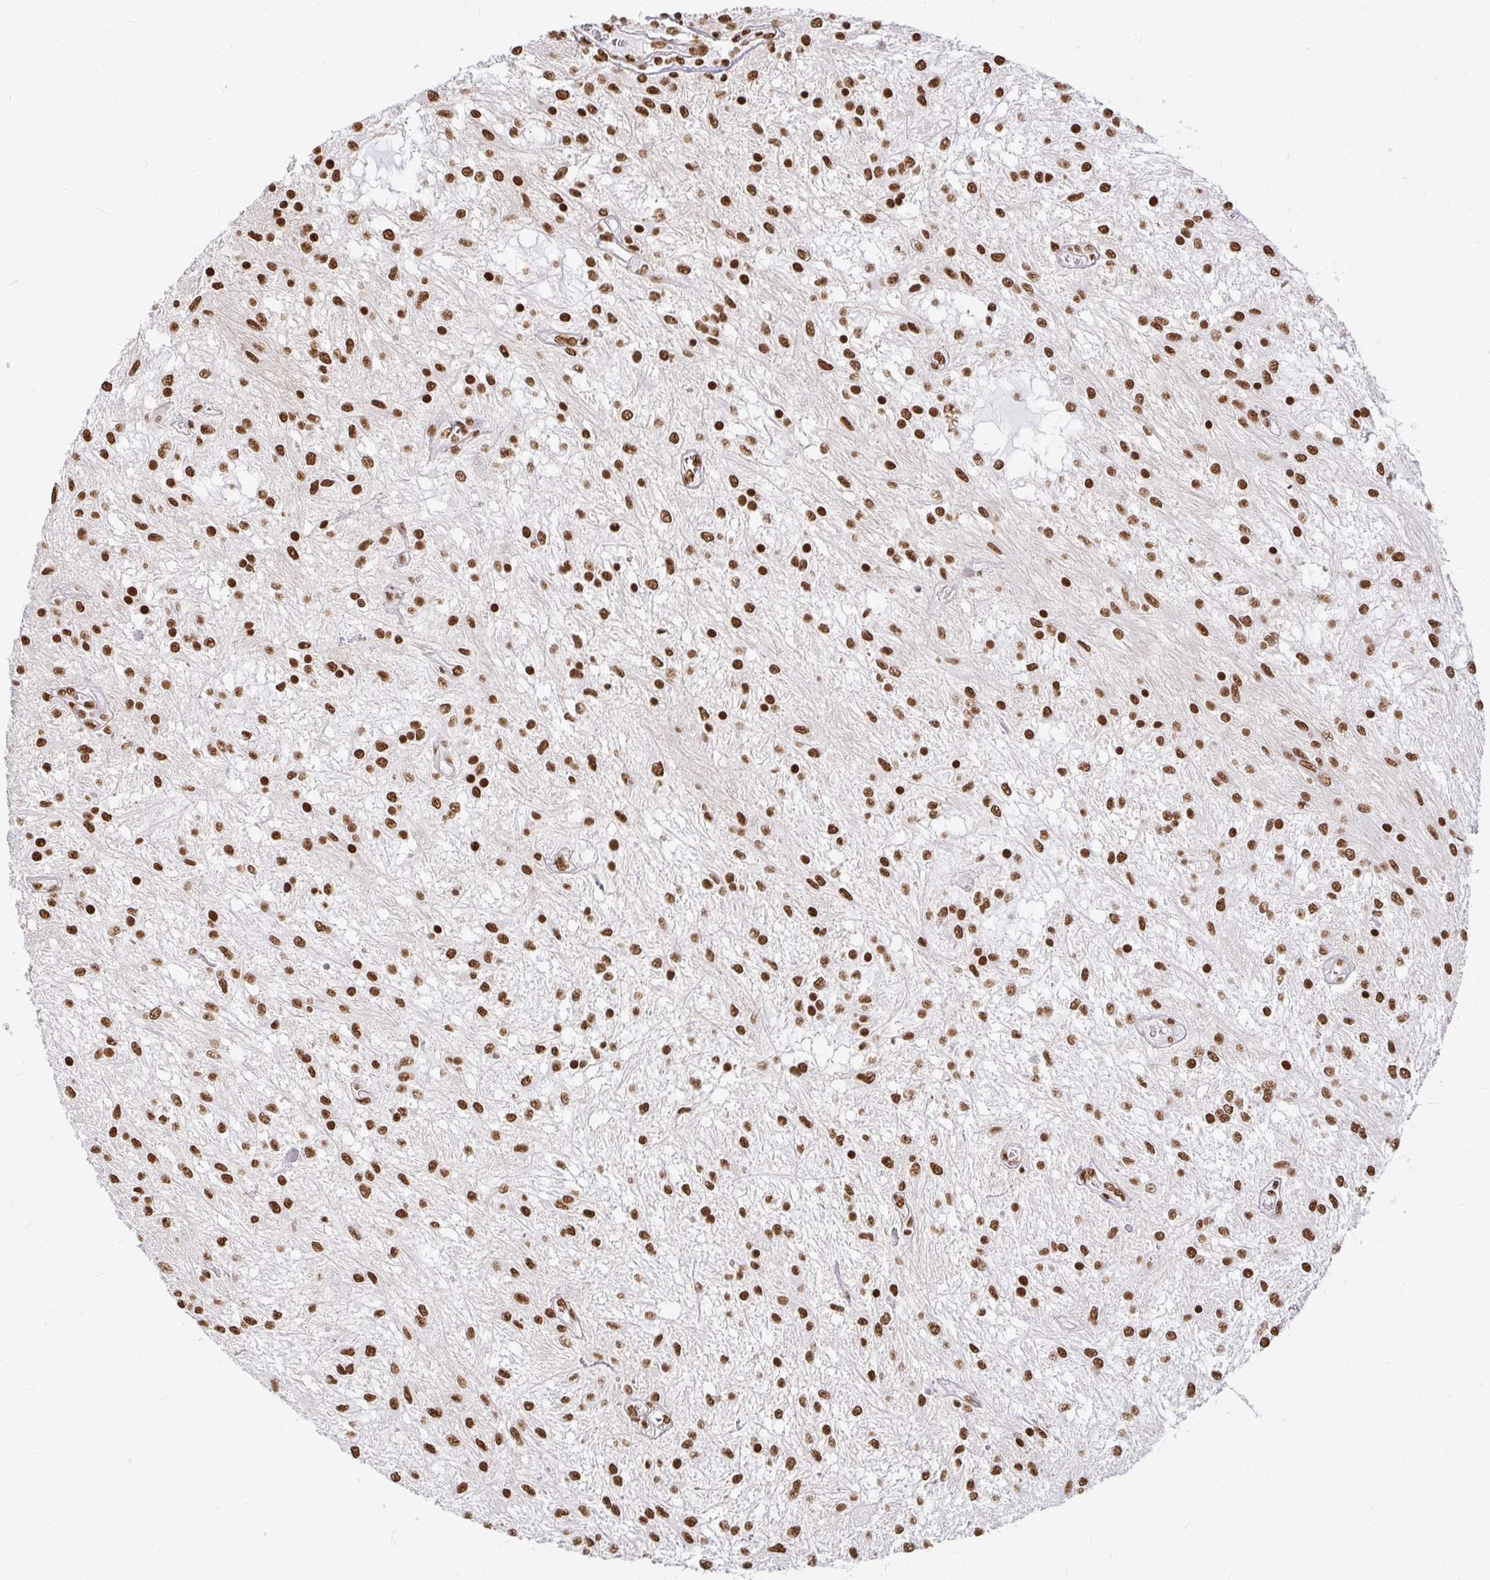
{"staining": {"intensity": "strong", "quantity": ">75%", "location": "nuclear"}, "tissue": "glioma", "cell_type": "Tumor cells", "image_type": "cancer", "snomed": [{"axis": "morphology", "description": "Glioma, malignant, Low grade"}, {"axis": "topography", "description": "Cerebellum"}], "caption": "Protein staining of glioma tissue exhibits strong nuclear expression in approximately >75% of tumor cells.", "gene": "HNRNPU", "patient": {"sex": "female", "age": 14}}